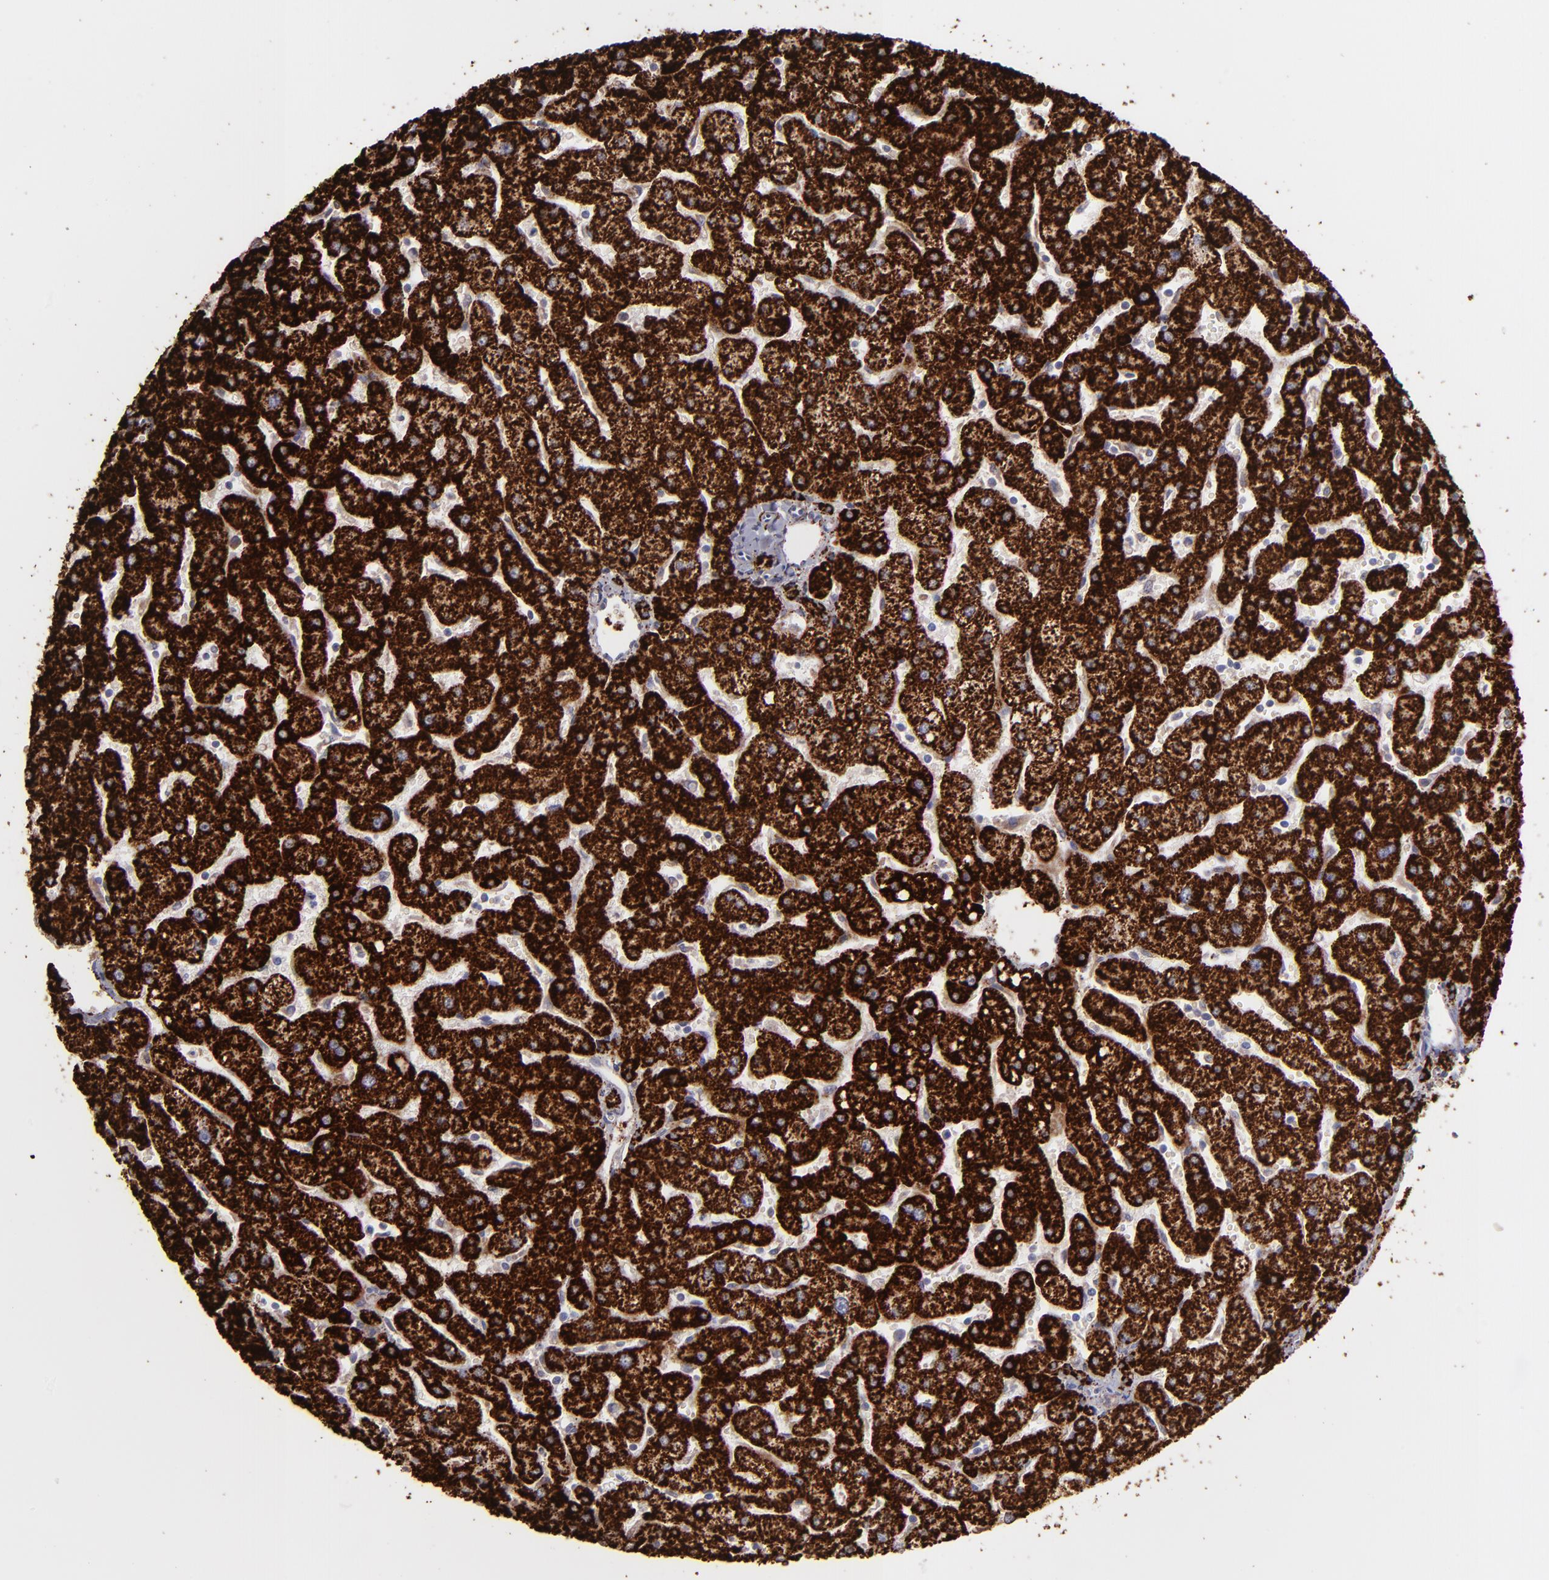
{"staining": {"intensity": "moderate", "quantity": ">75%", "location": "cytoplasmic/membranous"}, "tissue": "liver", "cell_type": "Cholangiocytes", "image_type": "normal", "snomed": [{"axis": "morphology", "description": "Normal tissue, NOS"}, {"axis": "topography", "description": "Liver"}], "caption": "Moderate cytoplasmic/membranous expression is seen in about >75% of cholangiocytes in normal liver.", "gene": "MAOB", "patient": {"sex": "male", "age": 67}}